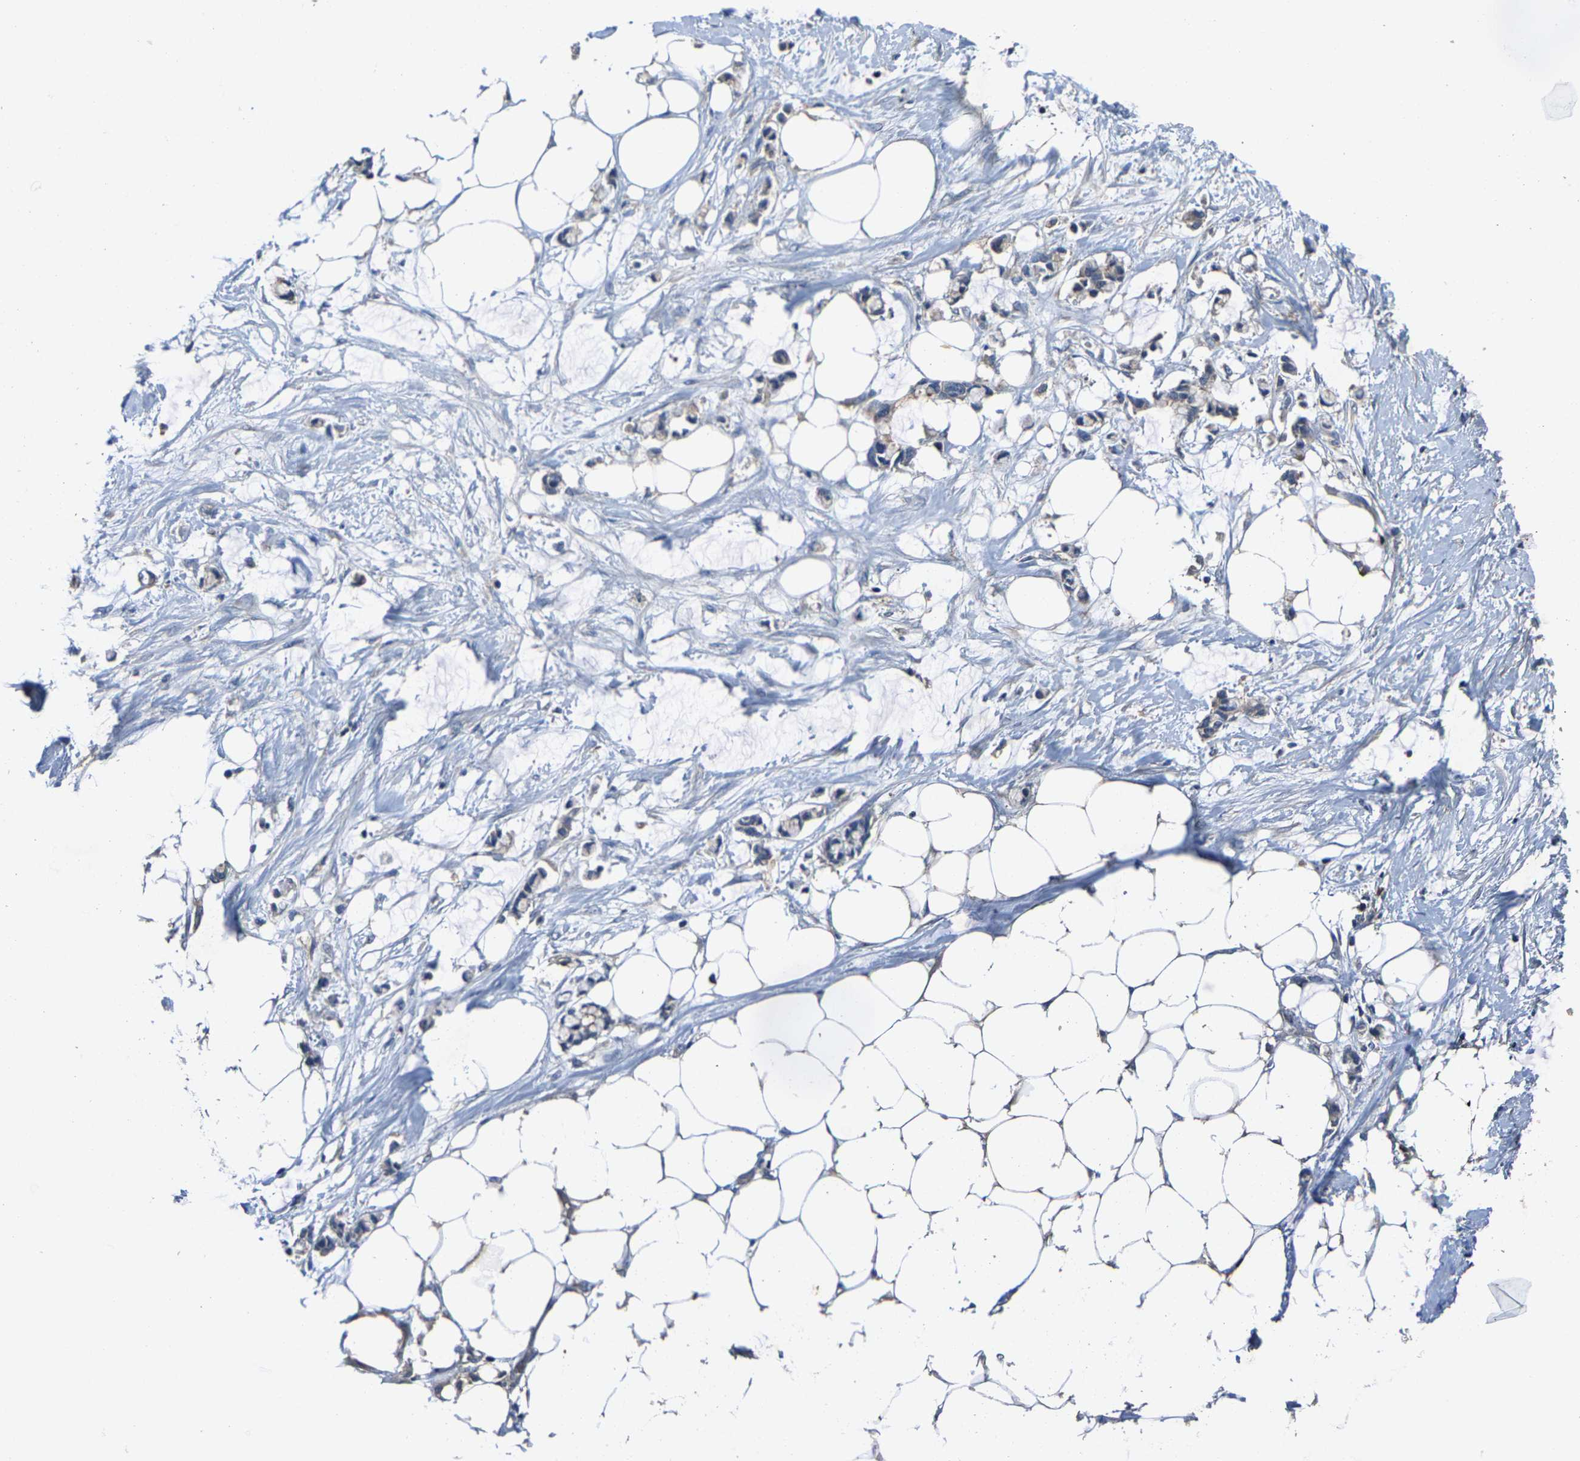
{"staining": {"intensity": "weak", "quantity": ">75%", "location": "cytoplasmic/membranous"}, "tissue": "adipose tissue", "cell_type": "Adipocytes", "image_type": "normal", "snomed": [{"axis": "morphology", "description": "Normal tissue, NOS"}, {"axis": "morphology", "description": "Adenocarcinoma, NOS"}, {"axis": "topography", "description": "Colon"}, {"axis": "topography", "description": "Peripheral nerve tissue"}], "caption": "This histopathology image shows normal adipose tissue stained with immunohistochemistry (IHC) to label a protein in brown. The cytoplasmic/membranous of adipocytes show weak positivity for the protein. Nuclei are counter-stained blue.", "gene": "AGBL3", "patient": {"sex": "male", "age": 14}}